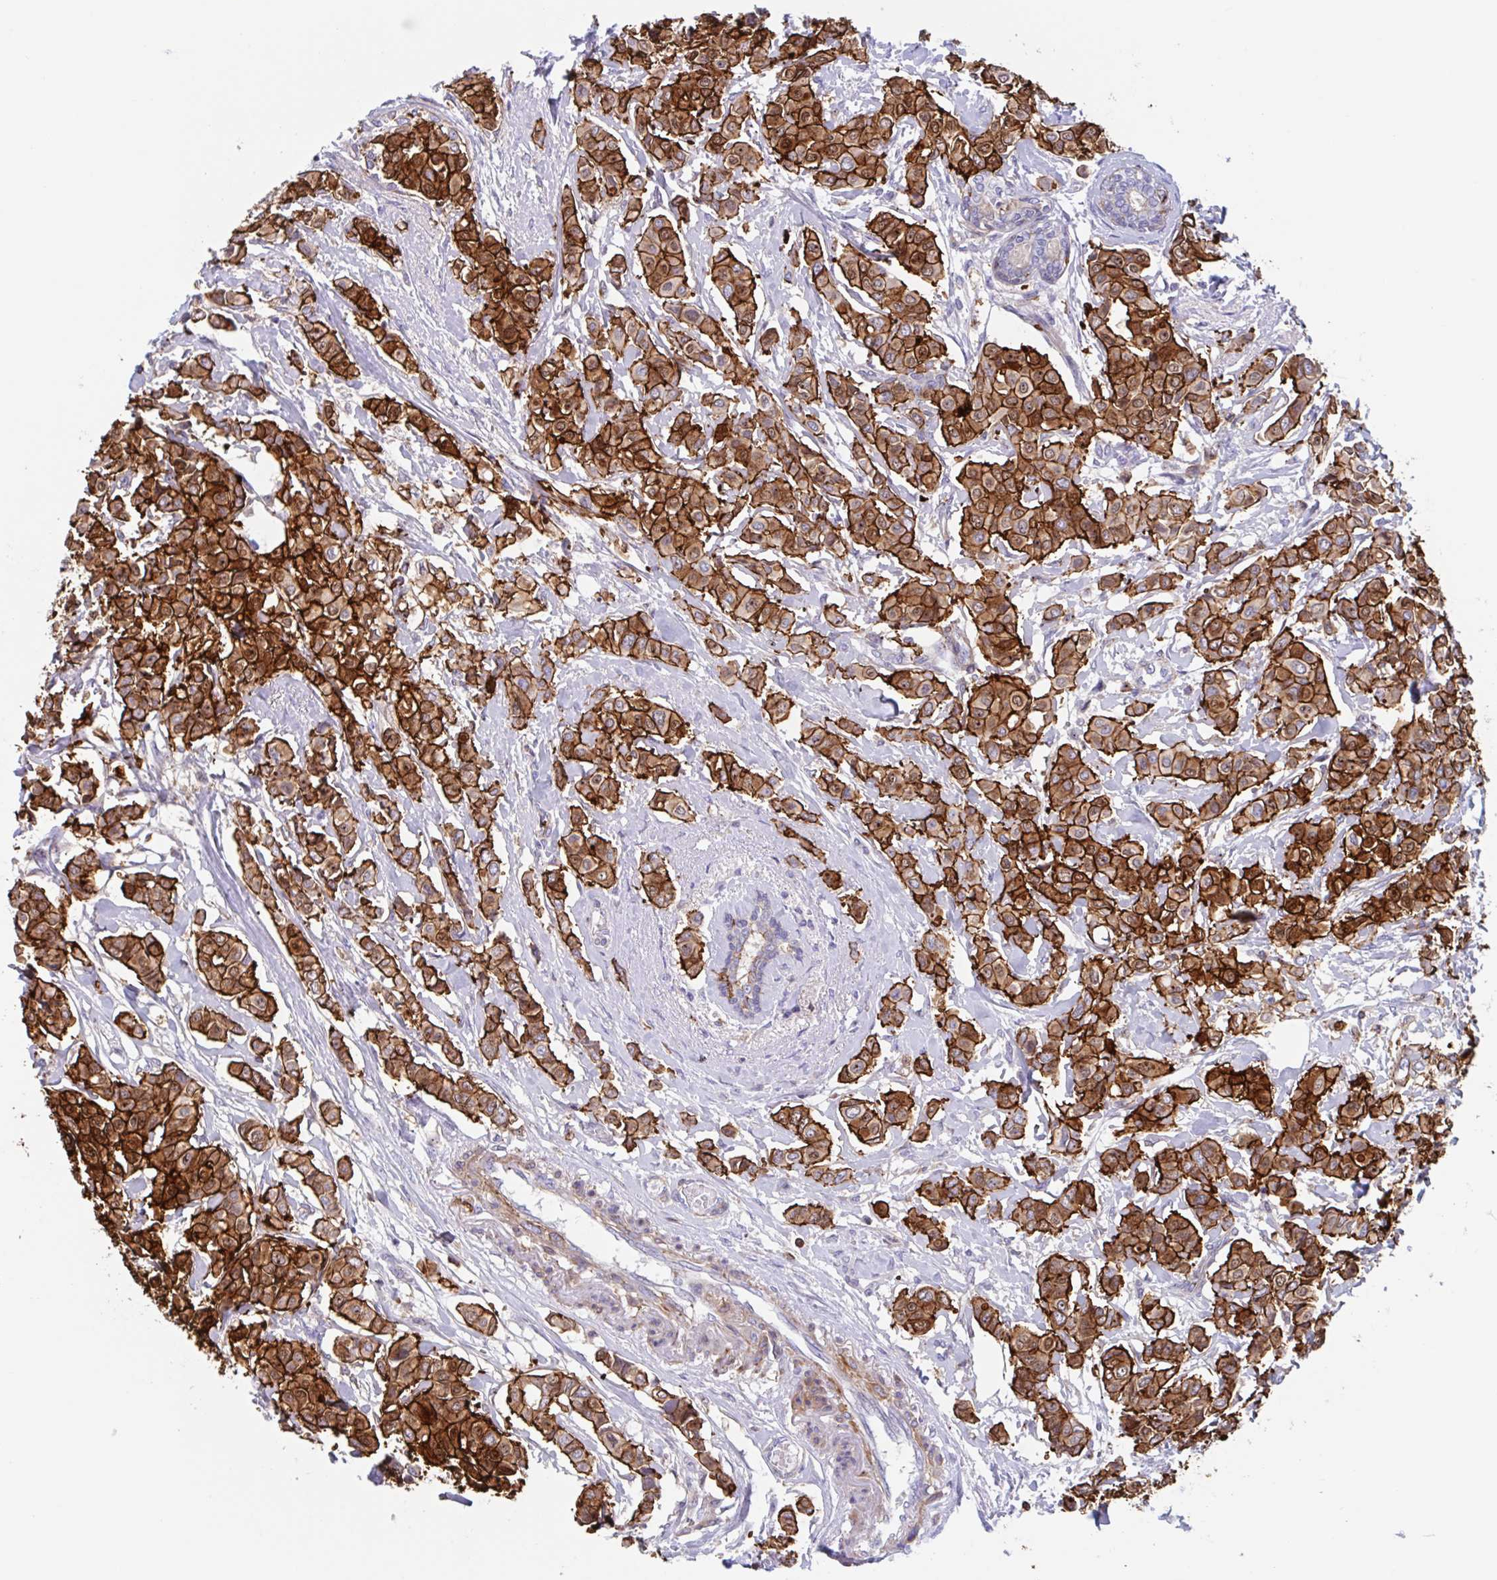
{"staining": {"intensity": "strong", "quantity": ">75%", "location": "cytoplasmic/membranous"}, "tissue": "breast cancer", "cell_type": "Tumor cells", "image_type": "cancer", "snomed": [{"axis": "morphology", "description": "Lobular carcinoma"}, {"axis": "topography", "description": "Breast"}], "caption": "Approximately >75% of tumor cells in human lobular carcinoma (breast) exhibit strong cytoplasmic/membranous protein positivity as visualized by brown immunohistochemical staining.", "gene": "EFHD1", "patient": {"sex": "female", "age": 51}}